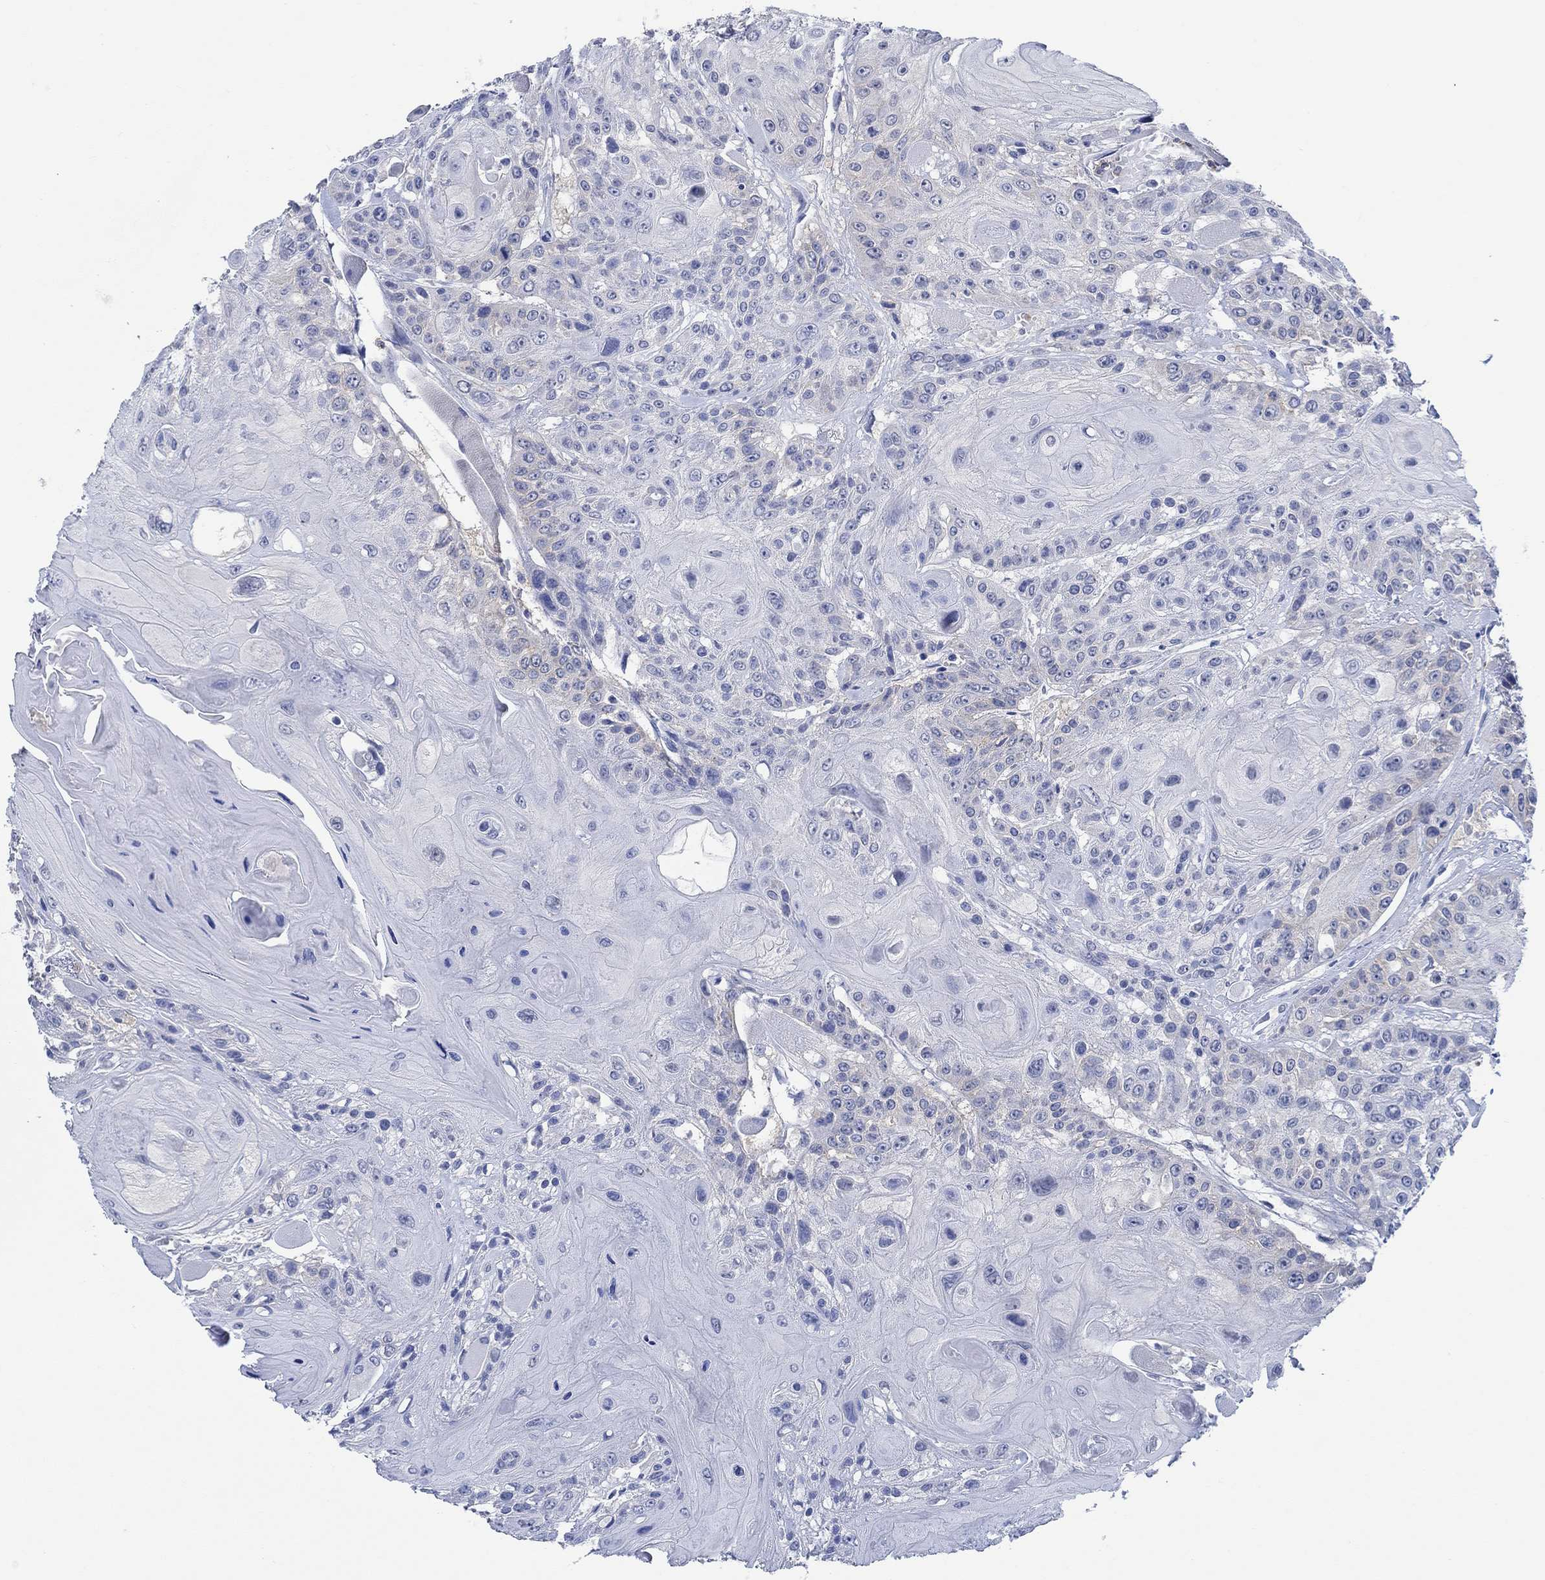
{"staining": {"intensity": "negative", "quantity": "none", "location": "none"}, "tissue": "head and neck cancer", "cell_type": "Tumor cells", "image_type": "cancer", "snomed": [{"axis": "morphology", "description": "Squamous cell carcinoma, NOS"}, {"axis": "topography", "description": "Head-Neck"}], "caption": "High magnification brightfield microscopy of head and neck squamous cell carcinoma stained with DAB (3,3'-diaminobenzidine) (brown) and counterstained with hematoxylin (blue): tumor cells show no significant positivity.", "gene": "ZNF671", "patient": {"sex": "female", "age": 59}}